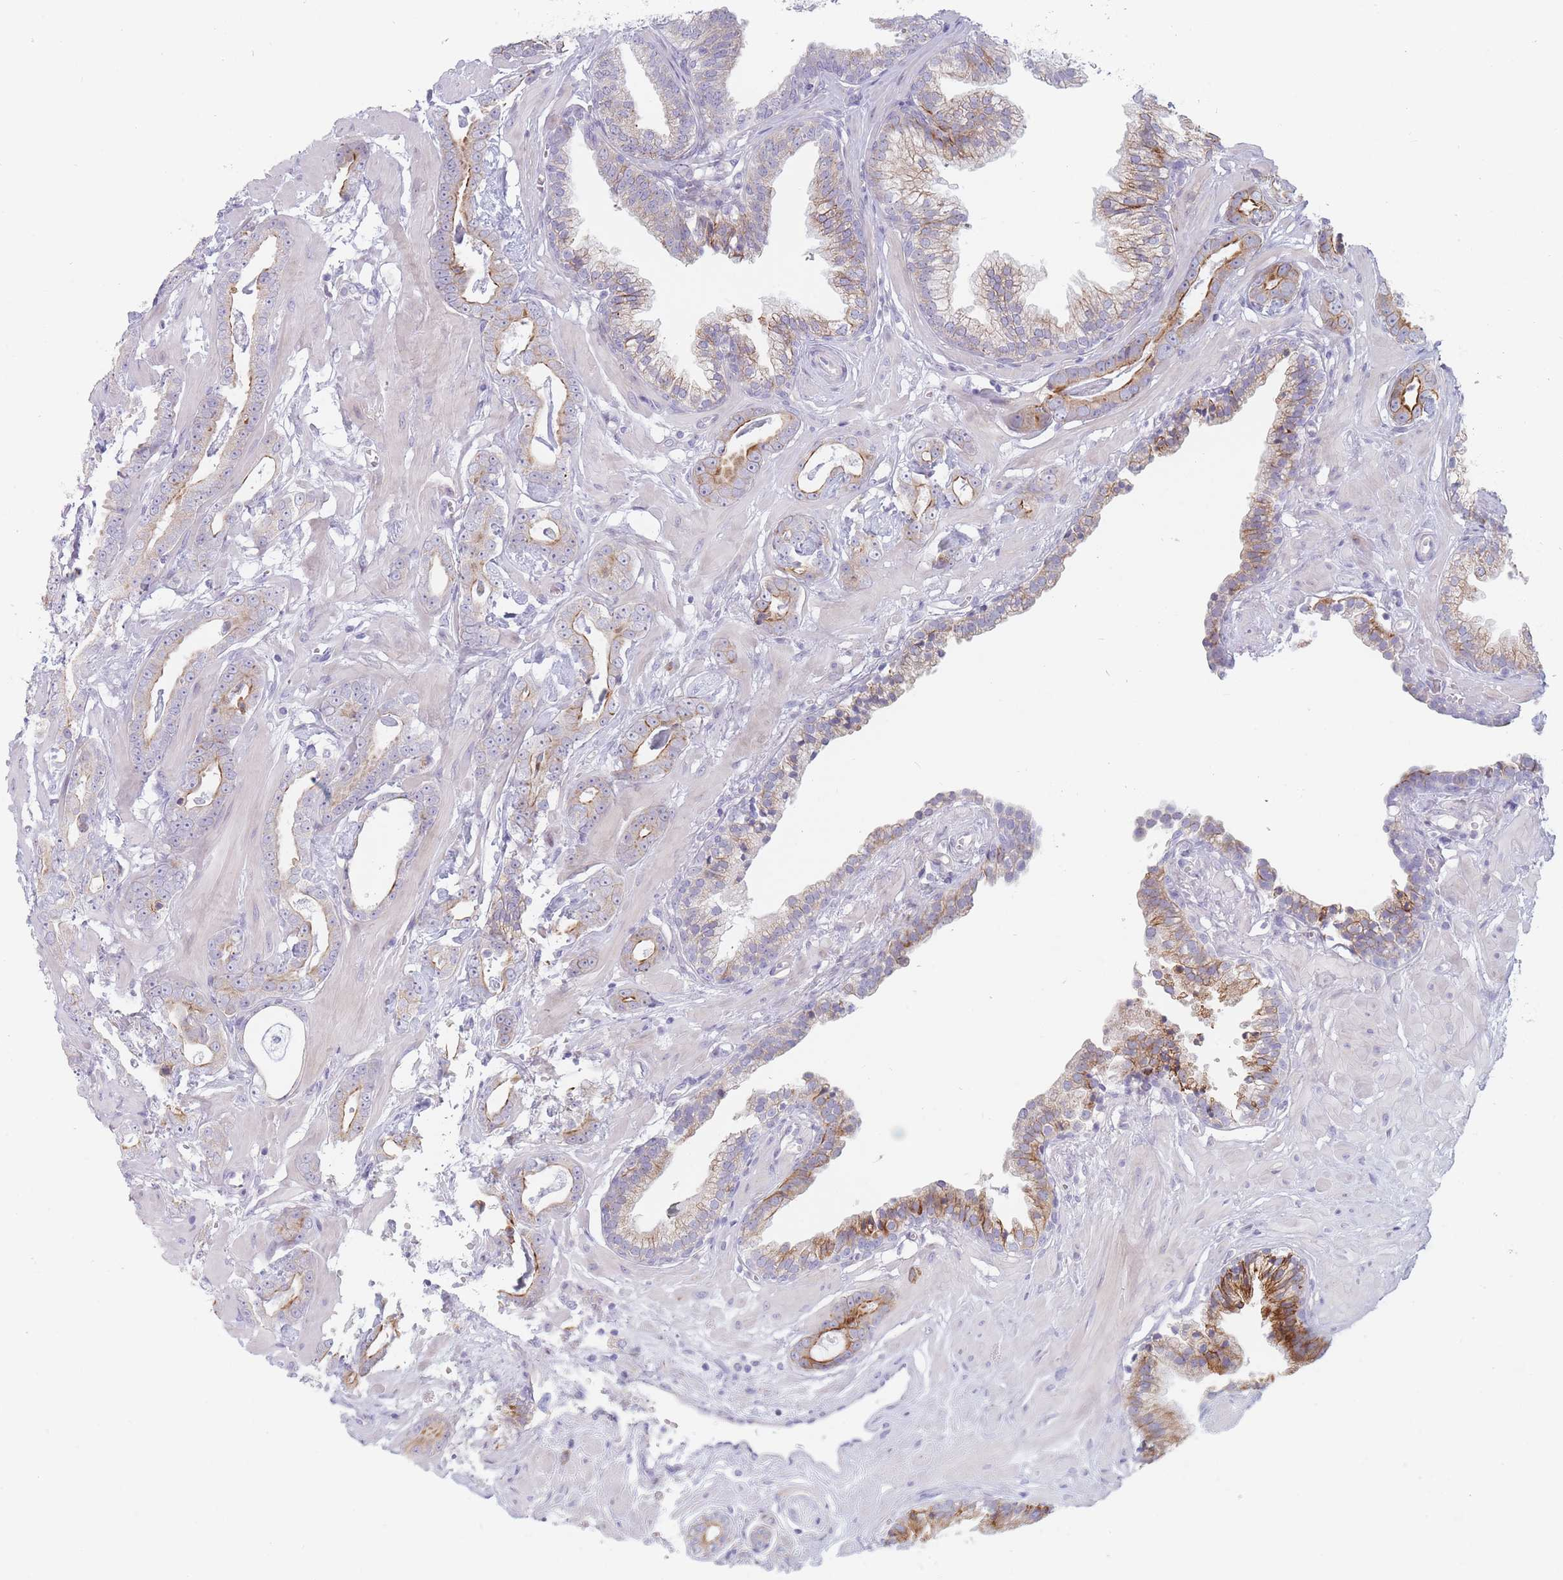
{"staining": {"intensity": "moderate", "quantity": "<25%", "location": "cytoplasmic/membranous"}, "tissue": "prostate cancer", "cell_type": "Tumor cells", "image_type": "cancer", "snomed": [{"axis": "morphology", "description": "Adenocarcinoma, Low grade"}, {"axis": "topography", "description": "Prostate"}], "caption": "DAB immunohistochemical staining of prostate cancer exhibits moderate cytoplasmic/membranous protein staining in approximately <25% of tumor cells.", "gene": "SPATS1", "patient": {"sex": "male", "age": 60}}